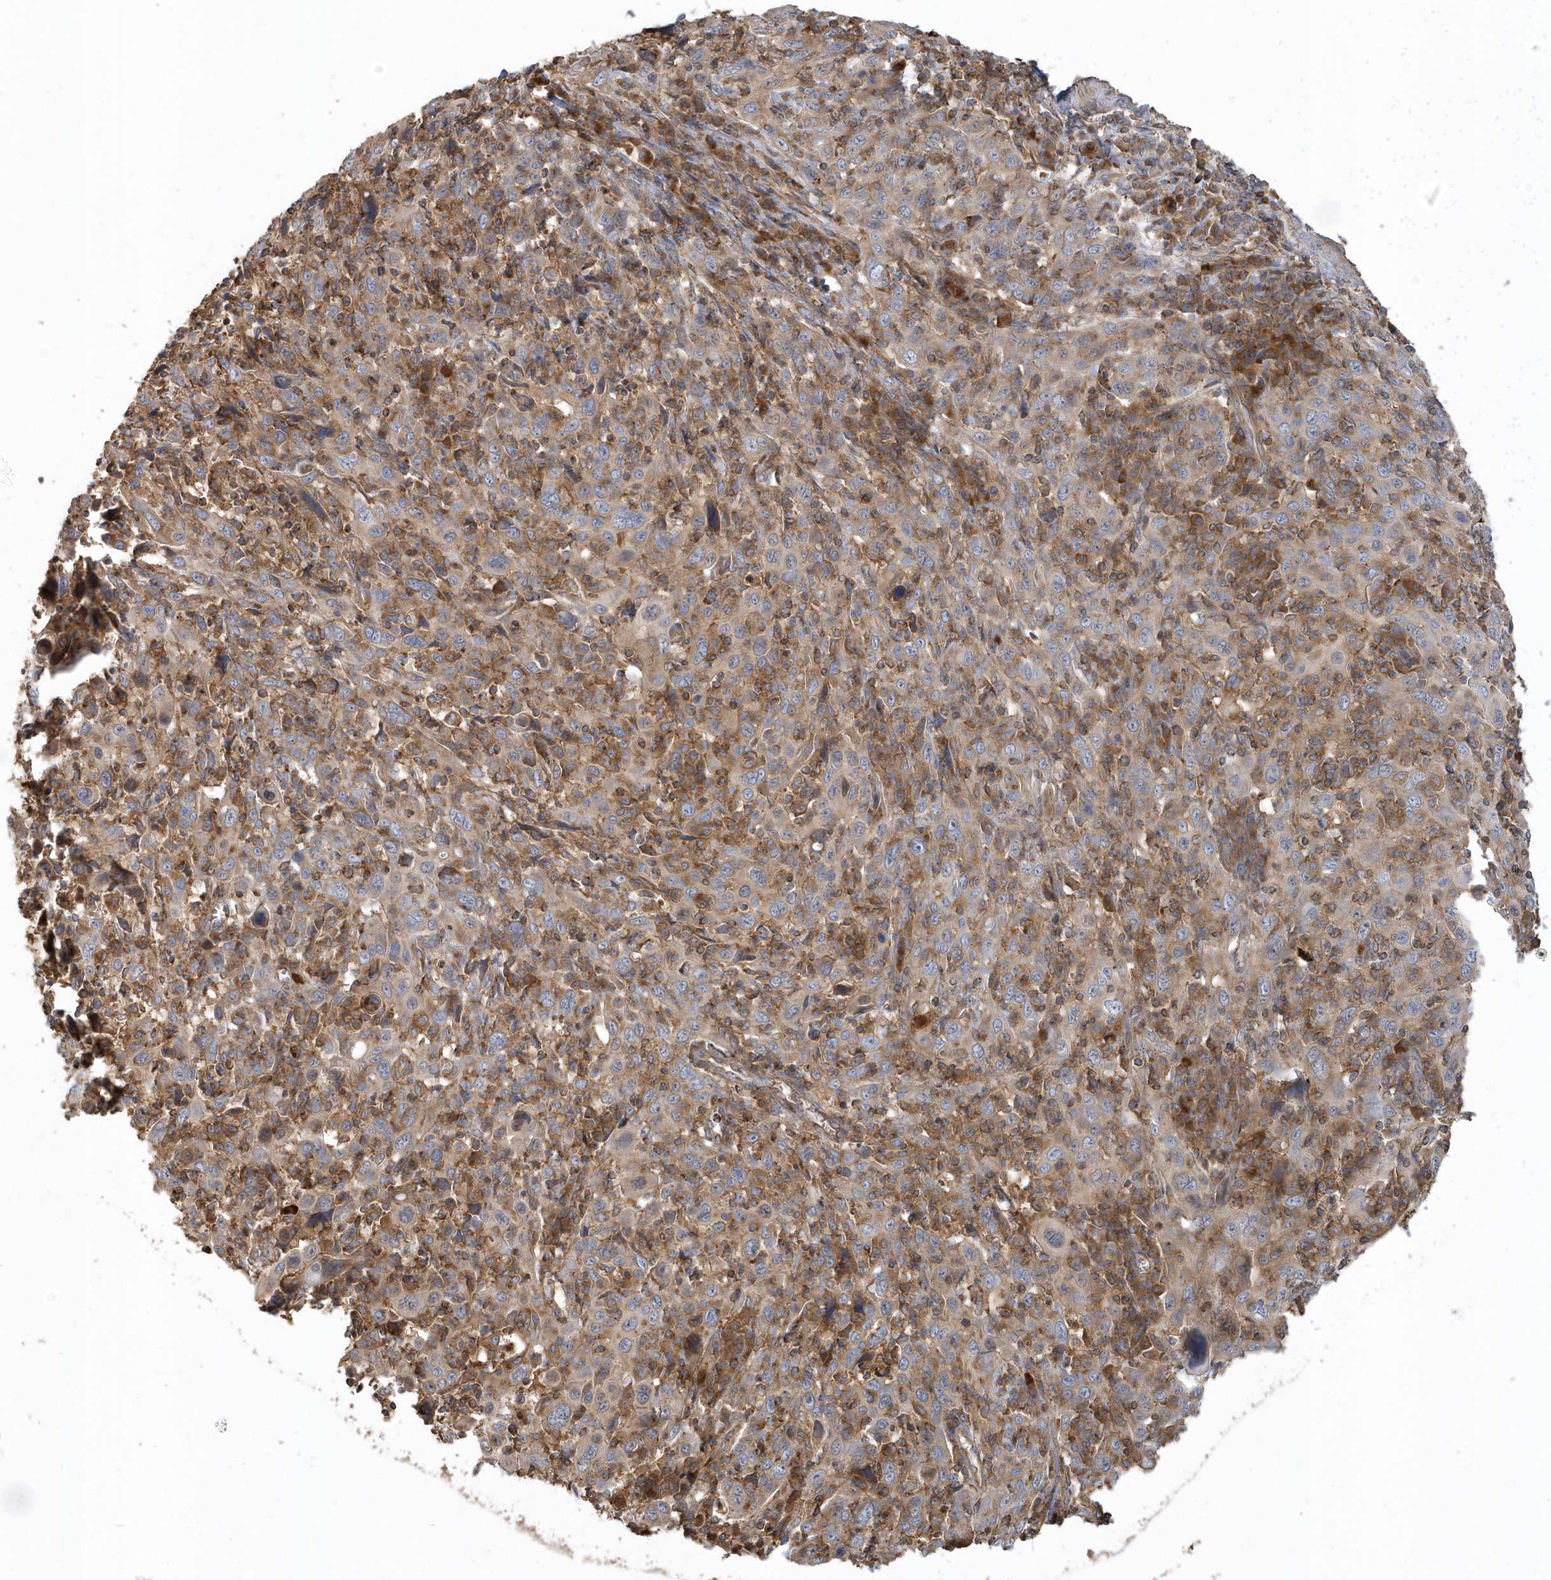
{"staining": {"intensity": "weak", "quantity": ">75%", "location": "cytoplasmic/membranous"}, "tissue": "cervical cancer", "cell_type": "Tumor cells", "image_type": "cancer", "snomed": [{"axis": "morphology", "description": "Squamous cell carcinoma, NOS"}, {"axis": "topography", "description": "Cervix"}], "caption": "A photomicrograph showing weak cytoplasmic/membranous staining in about >75% of tumor cells in cervical squamous cell carcinoma, as visualized by brown immunohistochemical staining.", "gene": "TRAIP", "patient": {"sex": "female", "age": 46}}